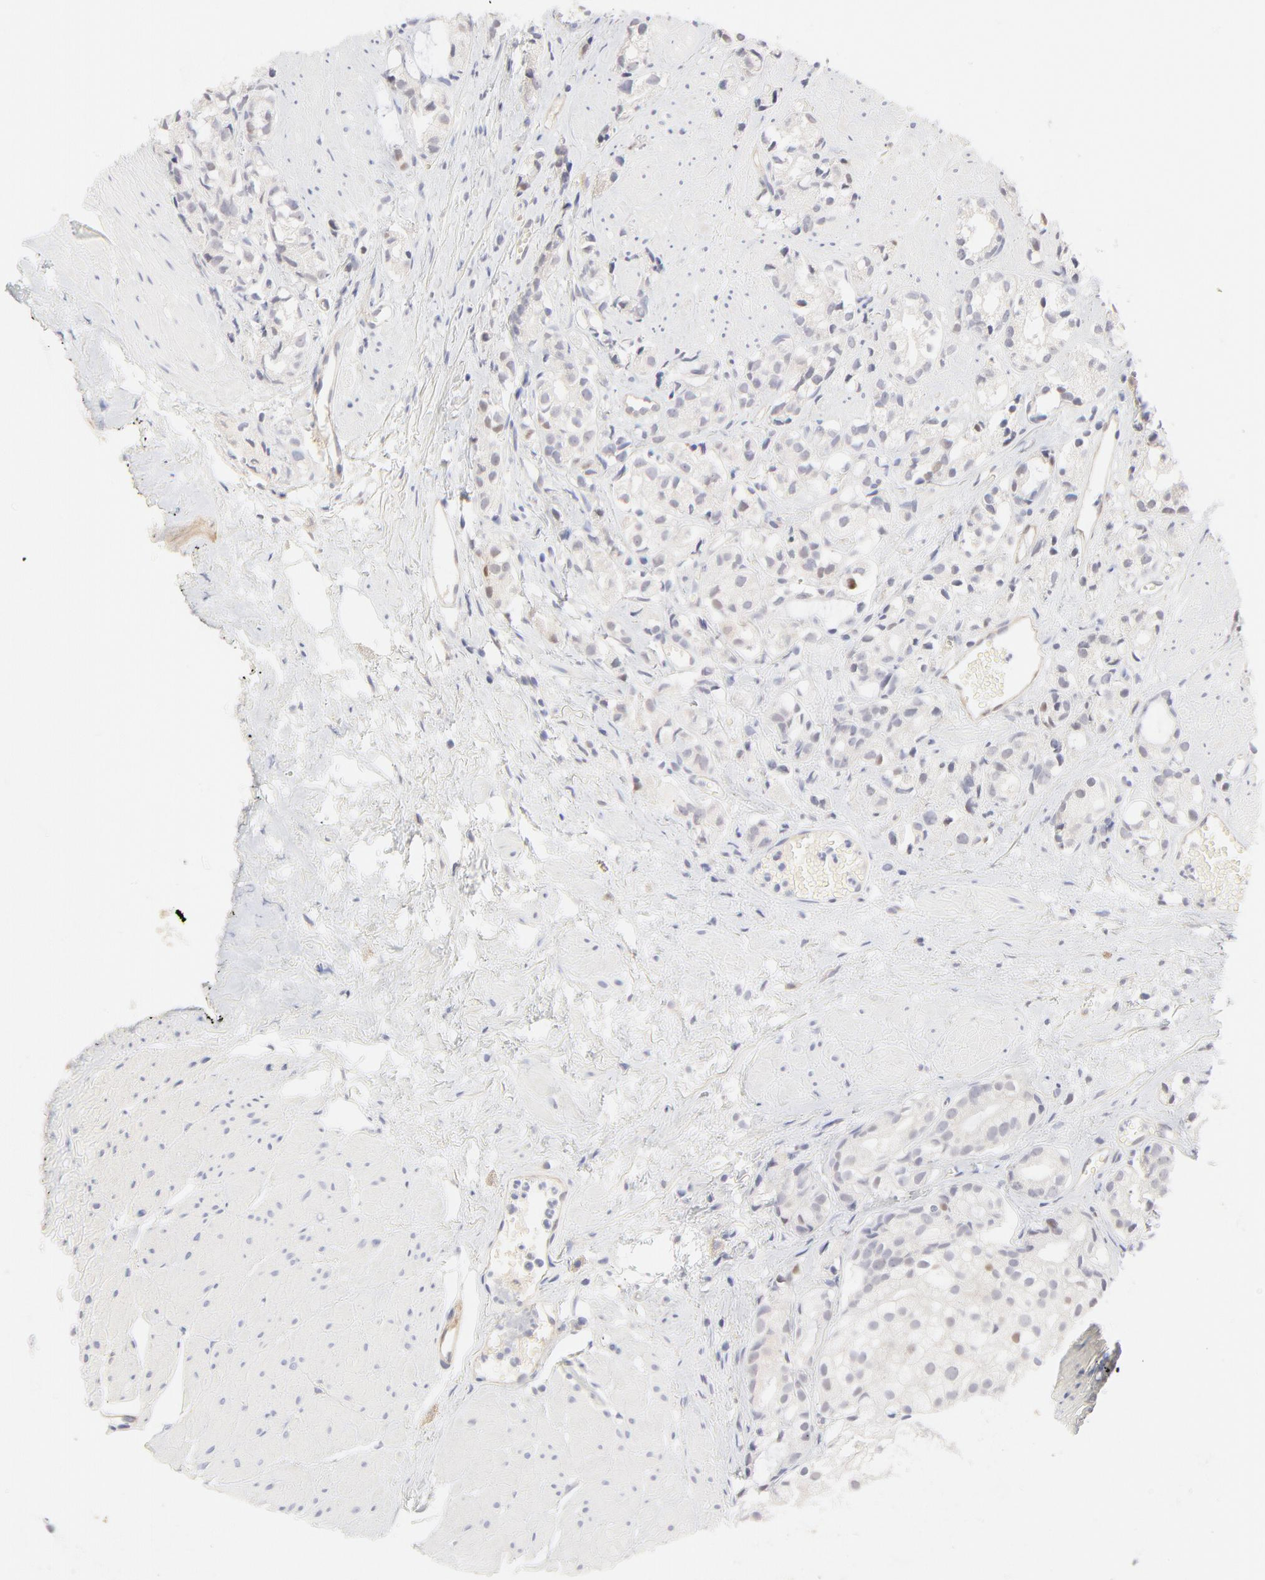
{"staining": {"intensity": "weak", "quantity": "<25%", "location": "nuclear"}, "tissue": "prostate cancer", "cell_type": "Tumor cells", "image_type": "cancer", "snomed": [{"axis": "morphology", "description": "Adenocarcinoma, High grade"}, {"axis": "topography", "description": "Prostate"}], "caption": "The histopathology image demonstrates no significant positivity in tumor cells of prostate high-grade adenocarcinoma.", "gene": "ELF3", "patient": {"sex": "male", "age": 85}}